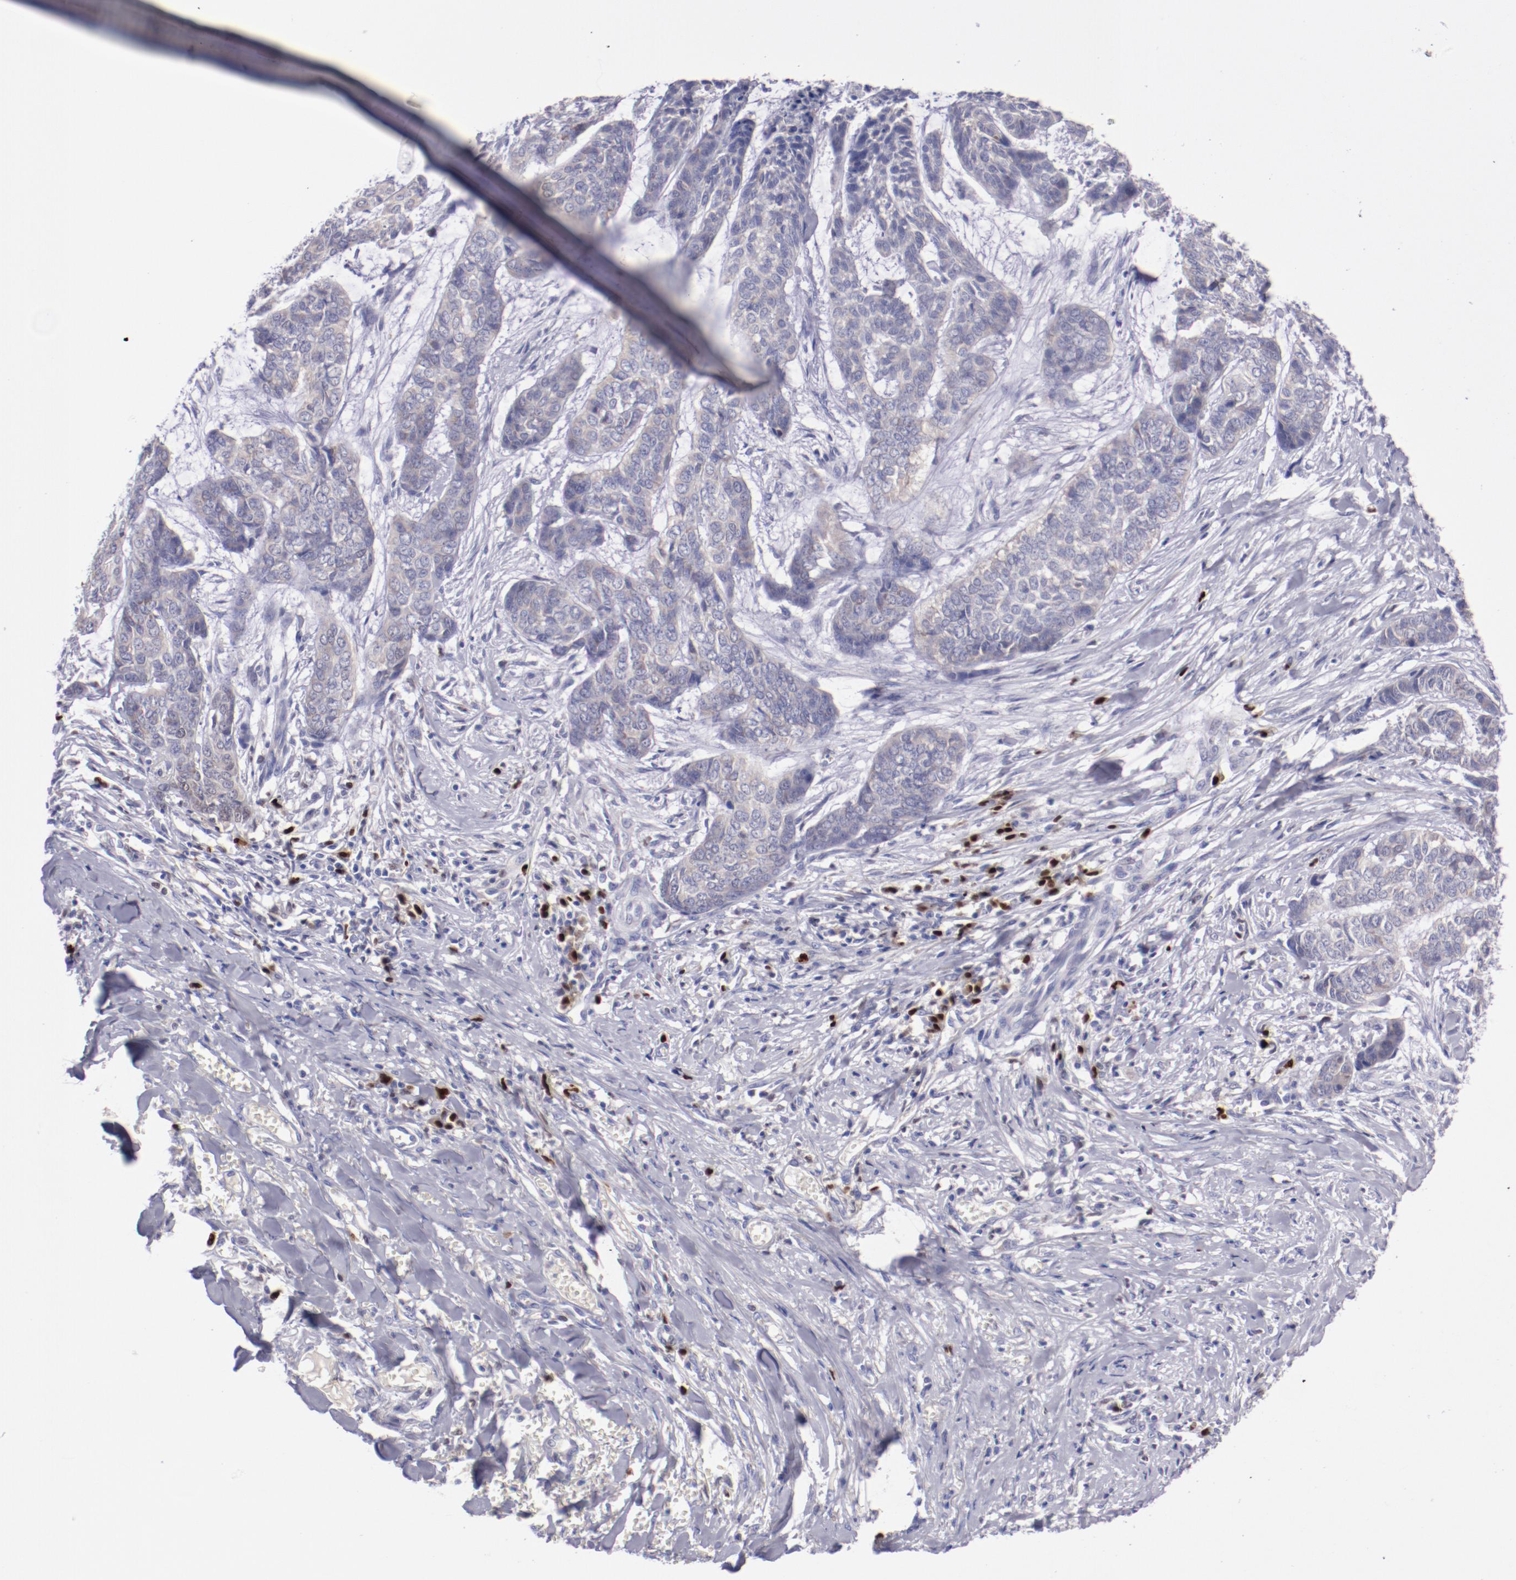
{"staining": {"intensity": "weak", "quantity": "25%-75%", "location": "cytoplasmic/membranous"}, "tissue": "skin cancer", "cell_type": "Tumor cells", "image_type": "cancer", "snomed": [{"axis": "morphology", "description": "Basal cell carcinoma"}, {"axis": "topography", "description": "Skin"}], "caption": "Weak cytoplasmic/membranous positivity is identified in about 25%-75% of tumor cells in skin basal cell carcinoma. The staining was performed using DAB to visualize the protein expression in brown, while the nuclei were stained in blue with hematoxylin (Magnification: 20x).", "gene": "IRF8", "patient": {"sex": "female", "age": 64}}